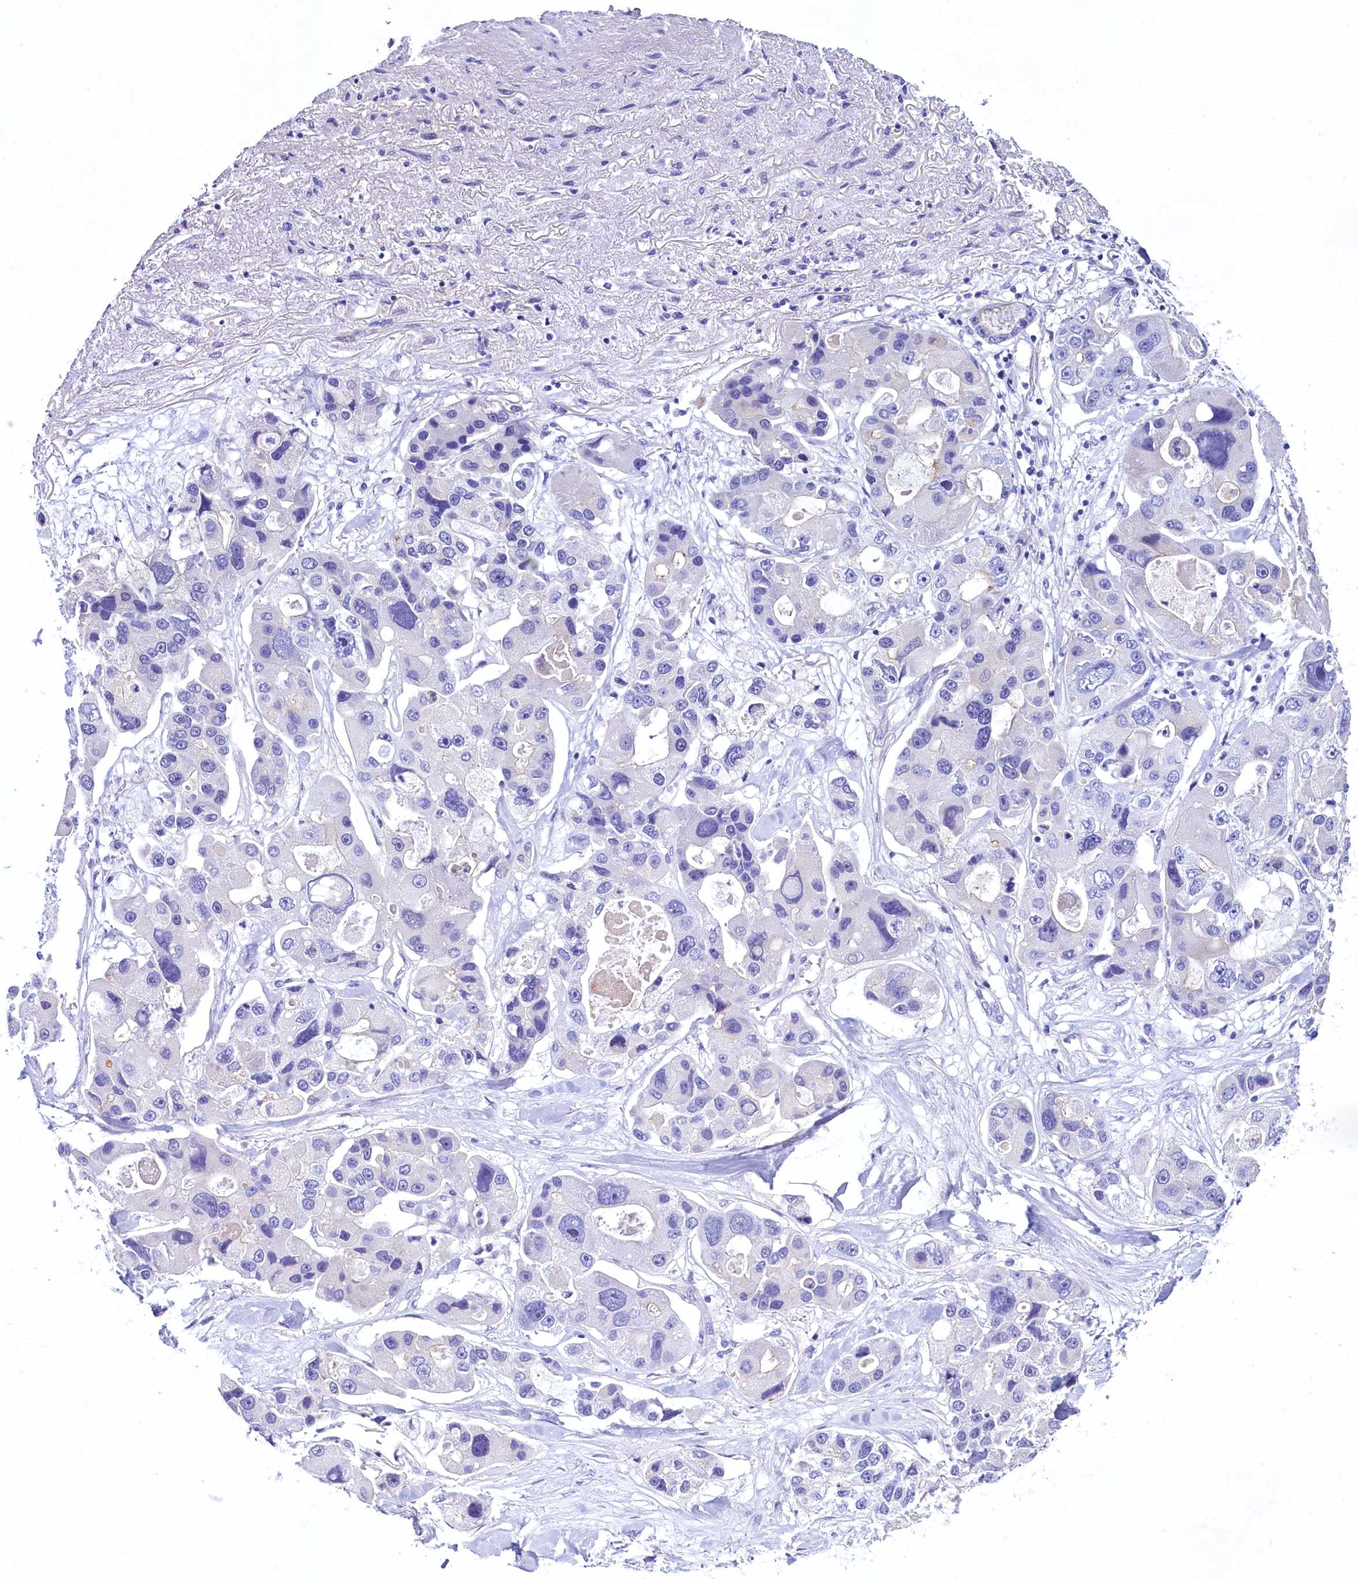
{"staining": {"intensity": "negative", "quantity": "none", "location": "none"}, "tissue": "lung cancer", "cell_type": "Tumor cells", "image_type": "cancer", "snomed": [{"axis": "morphology", "description": "Adenocarcinoma, NOS"}, {"axis": "topography", "description": "Lung"}], "caption": "This is a micrograph of IHC staining of adenocarcinoma (lung), which shows no staining in tumor cells. (Brightfield microscopy of DAB immunohistochemistry at high magnification).", "gene": "KRBOX5", "patient": {"sex": "female", "age": 54}}